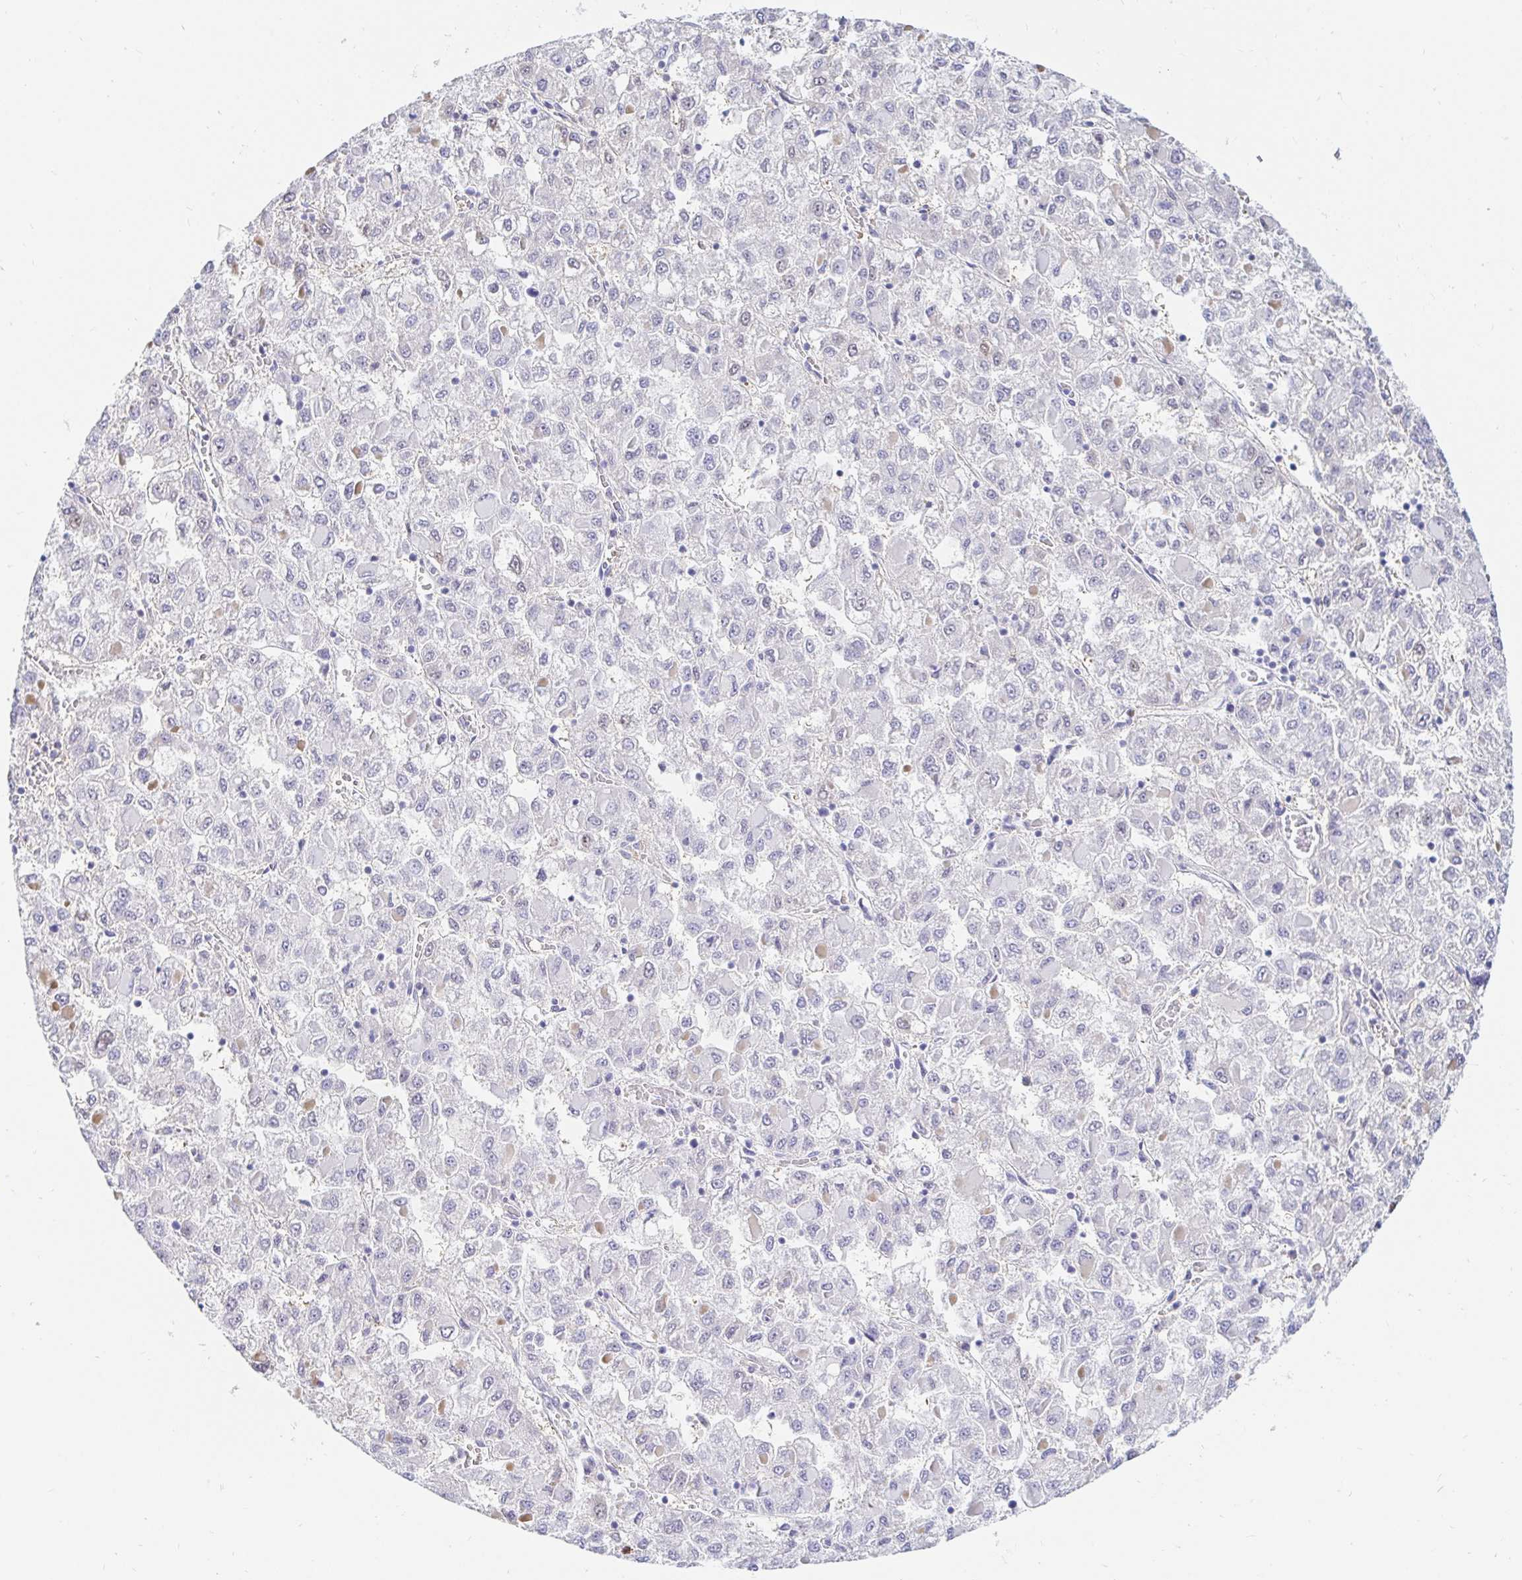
{"staining": {"intensity": "negative", "quantity": "none", "location": "none"}, "tissue": "liver cancer", "cell_type": "Tumor cells", "image_type": "cancer", "snomed": [{"axis": "morphology", "description": "Carcinoma, Hepatocellular, NOS"}, {"axis": "topography", "description": "Liver"}], "caption": "Human hepatocellular carcinoma (liver) stained for a protein using immunohistochemistry exhibits no positivity in tumor cells.", "gene": "HINFP", "patient": {"sex": "male", "age": 40}}